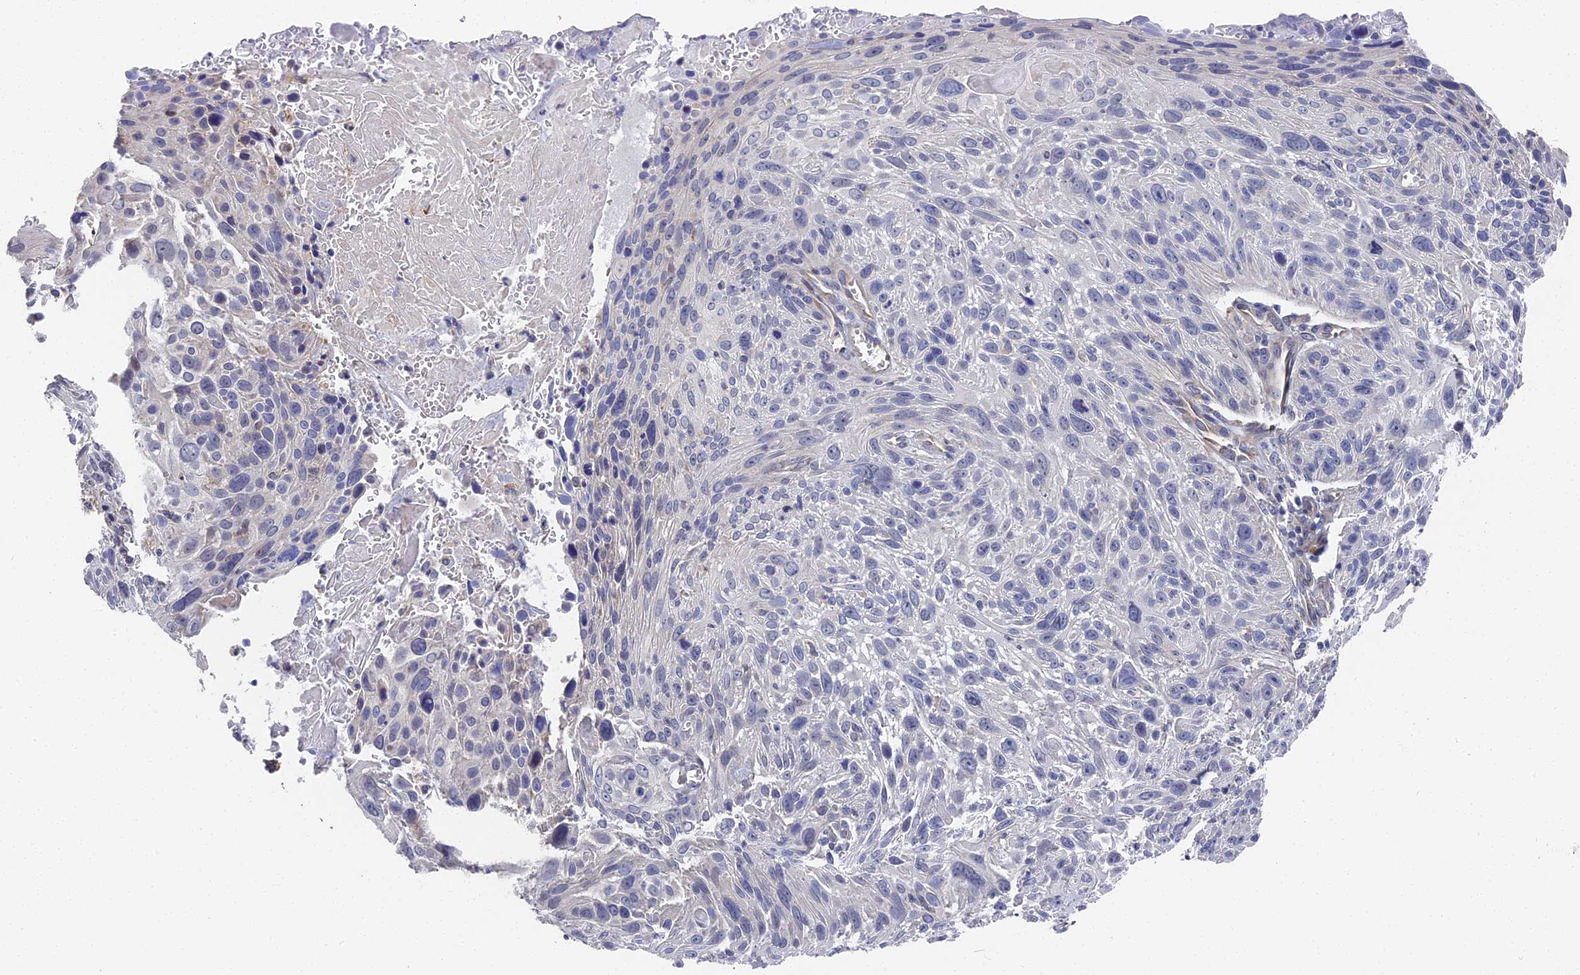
{"staining": {"intensity": "negative", "quantity": "none", "location": "none"}, "tissue": "cervical cancer", "cell_type": "Tumor cells", "image_type": "cancer", "snomed": [{"axis": "morphology", "description": "Squamous cell carcinoma, NOS"}, {"axis": "topography", "description": "Cervix"}], "caption": "The histopathology image displays no significant staining in tumor cells of cervical cancer (squamous cell carcinoma).", "gene": "CCDC113", "patient": {"sex": "female", "age": 51}}